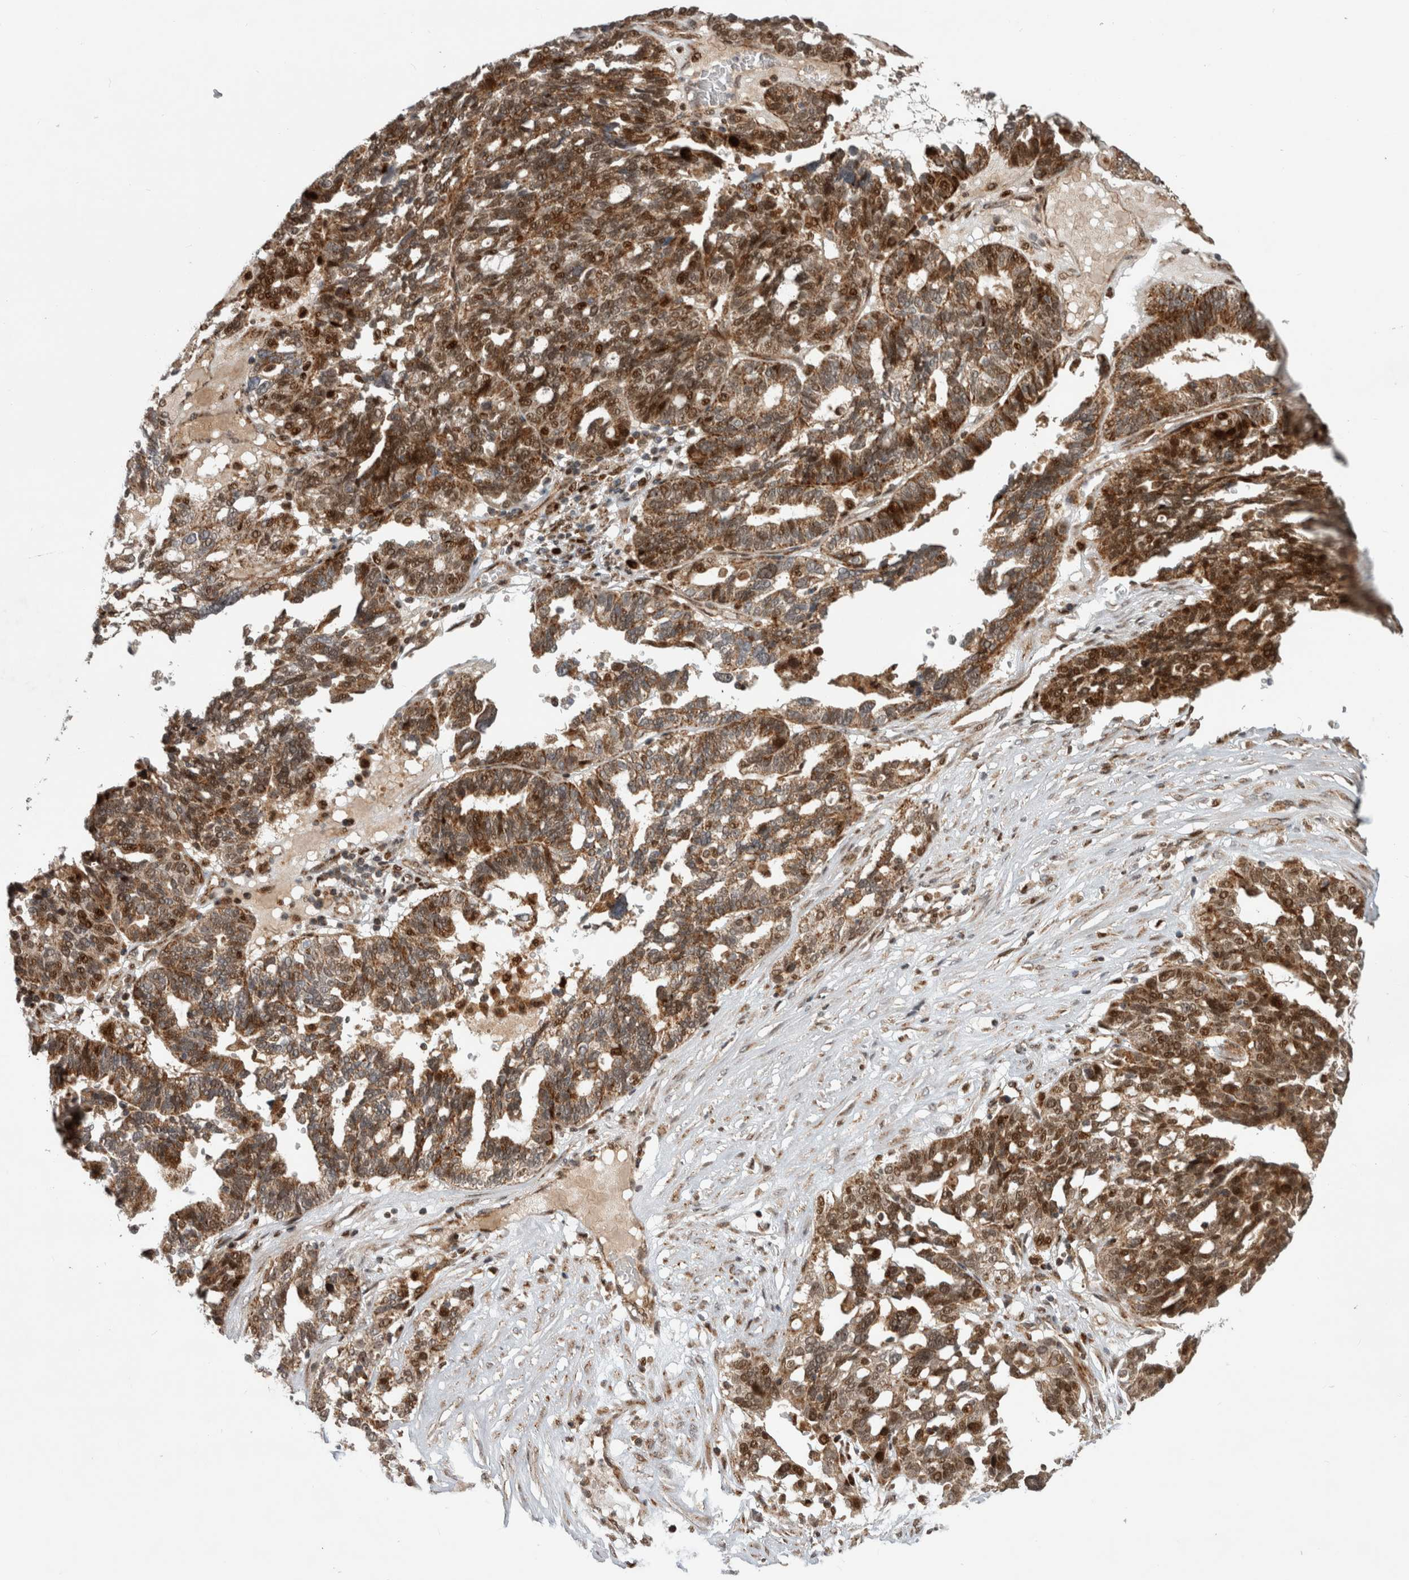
{"staining": {"intensity": "moderate", "quantity": ">75%", "location": "cytoplasmic/membranous,nuclear"}, "tissue": "ovarian cancer", "cell_type": "Tumor cells", "image_type": "cancer", "snomed": [{"axis": "morphology", "description": "Cystadenocarcinoma, serous, NOS"}, {"axis": "topography", "description": "Ovary"}], "caption": "Brown immunohistochemical staining in ovarian cancer demonstrates moderate cytoplasmic/membranous and nuclear expression in about >75% of tumor cells.", "gene": "INSRR", "patient": {"sex": "female", "age": 59}}